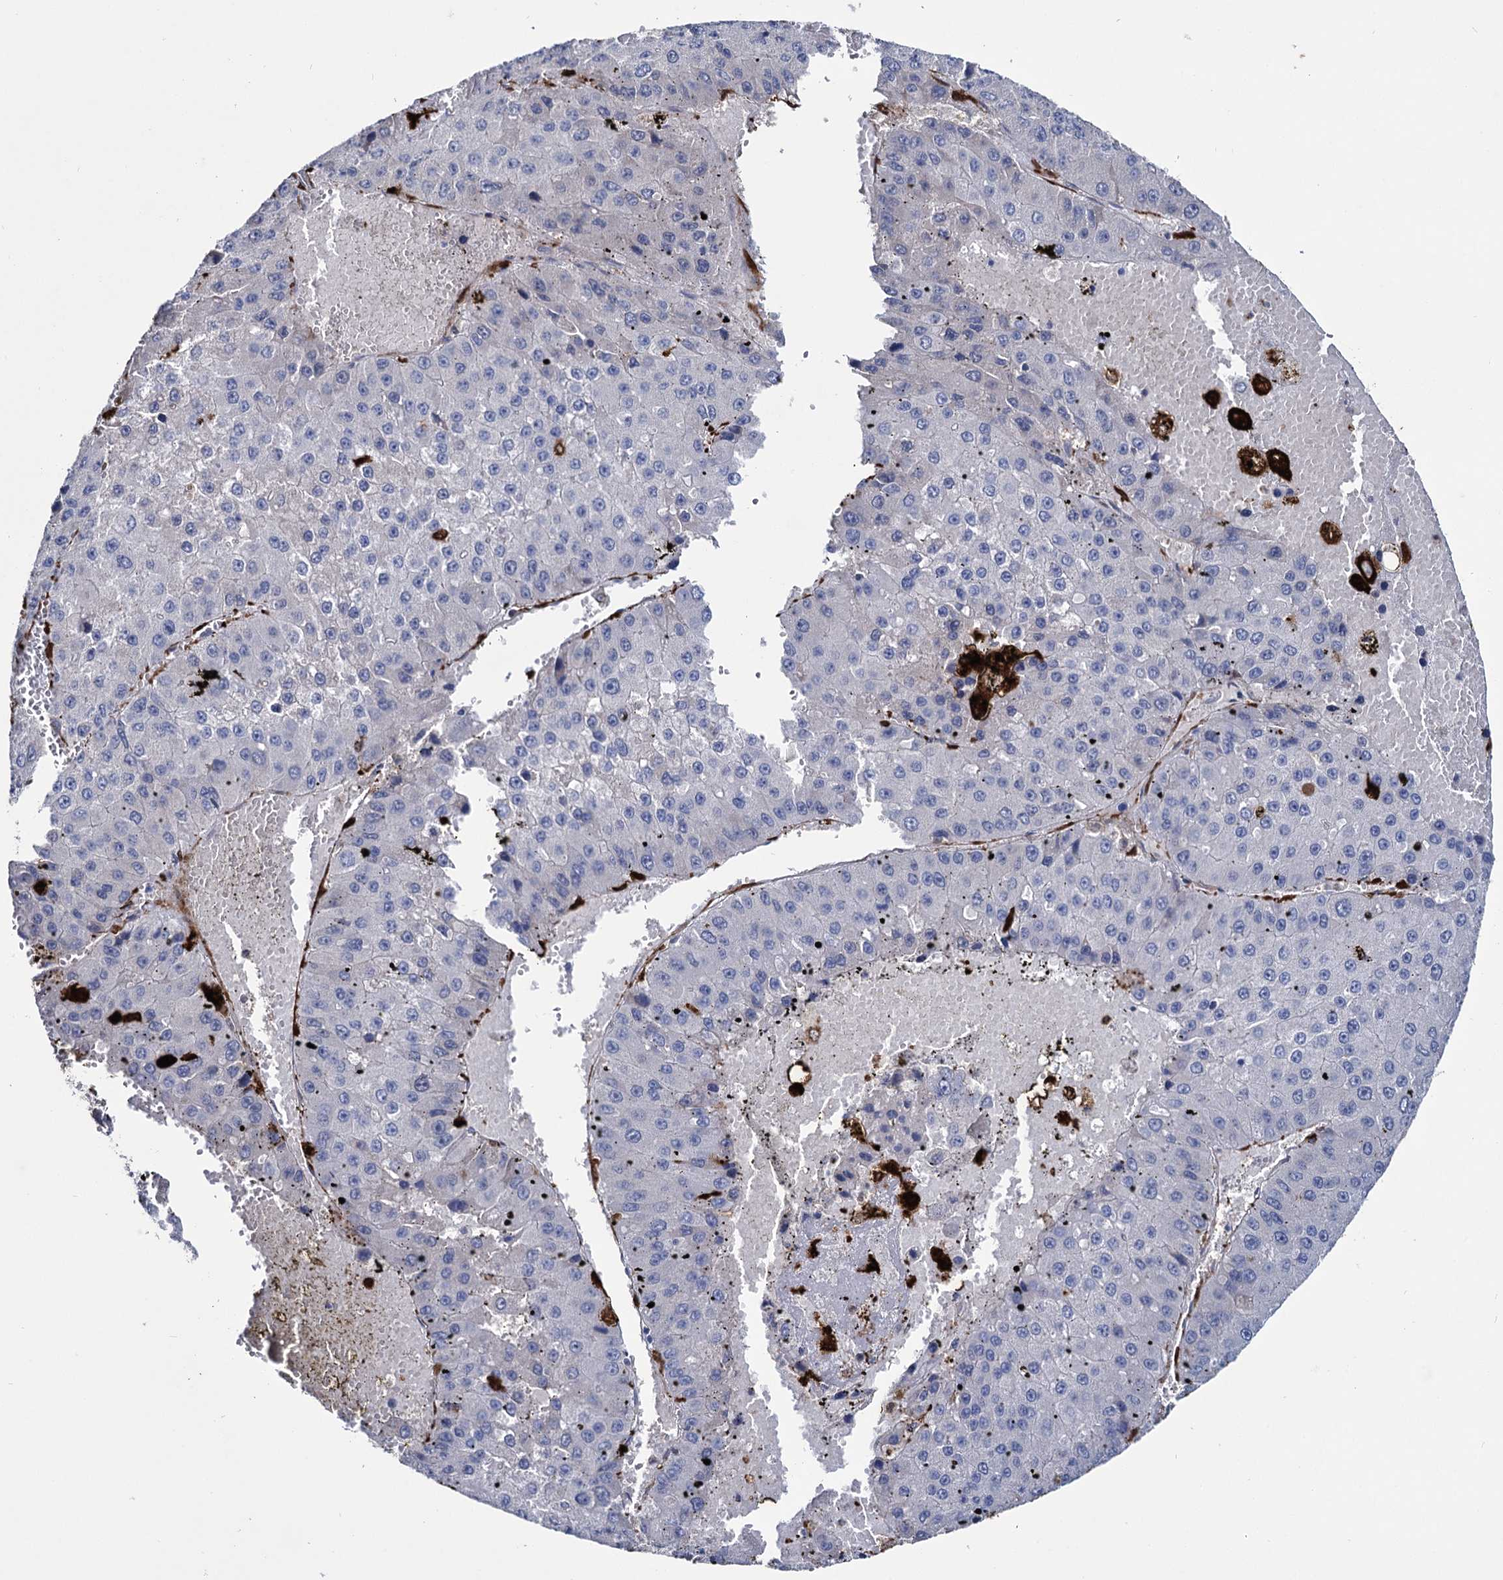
{"staining": {"intensity": "negative", "quantity": "none", "location": "none"}, "tissue": "liver cancer", "cell_type": "Tumor cells", "image_type": "cancer", "snomed": [{"axis": "morphology", "description": "Carcinoma, Hepatocellular, NOS"}, {"axis": "topography", "description": "Liver"}], "caption": "A histopathology image of liver cancer stained for a protein shows no brown staining in tumor cells.", "gene": "FABP5", "patient": {"sex": "female", "age": 73}}